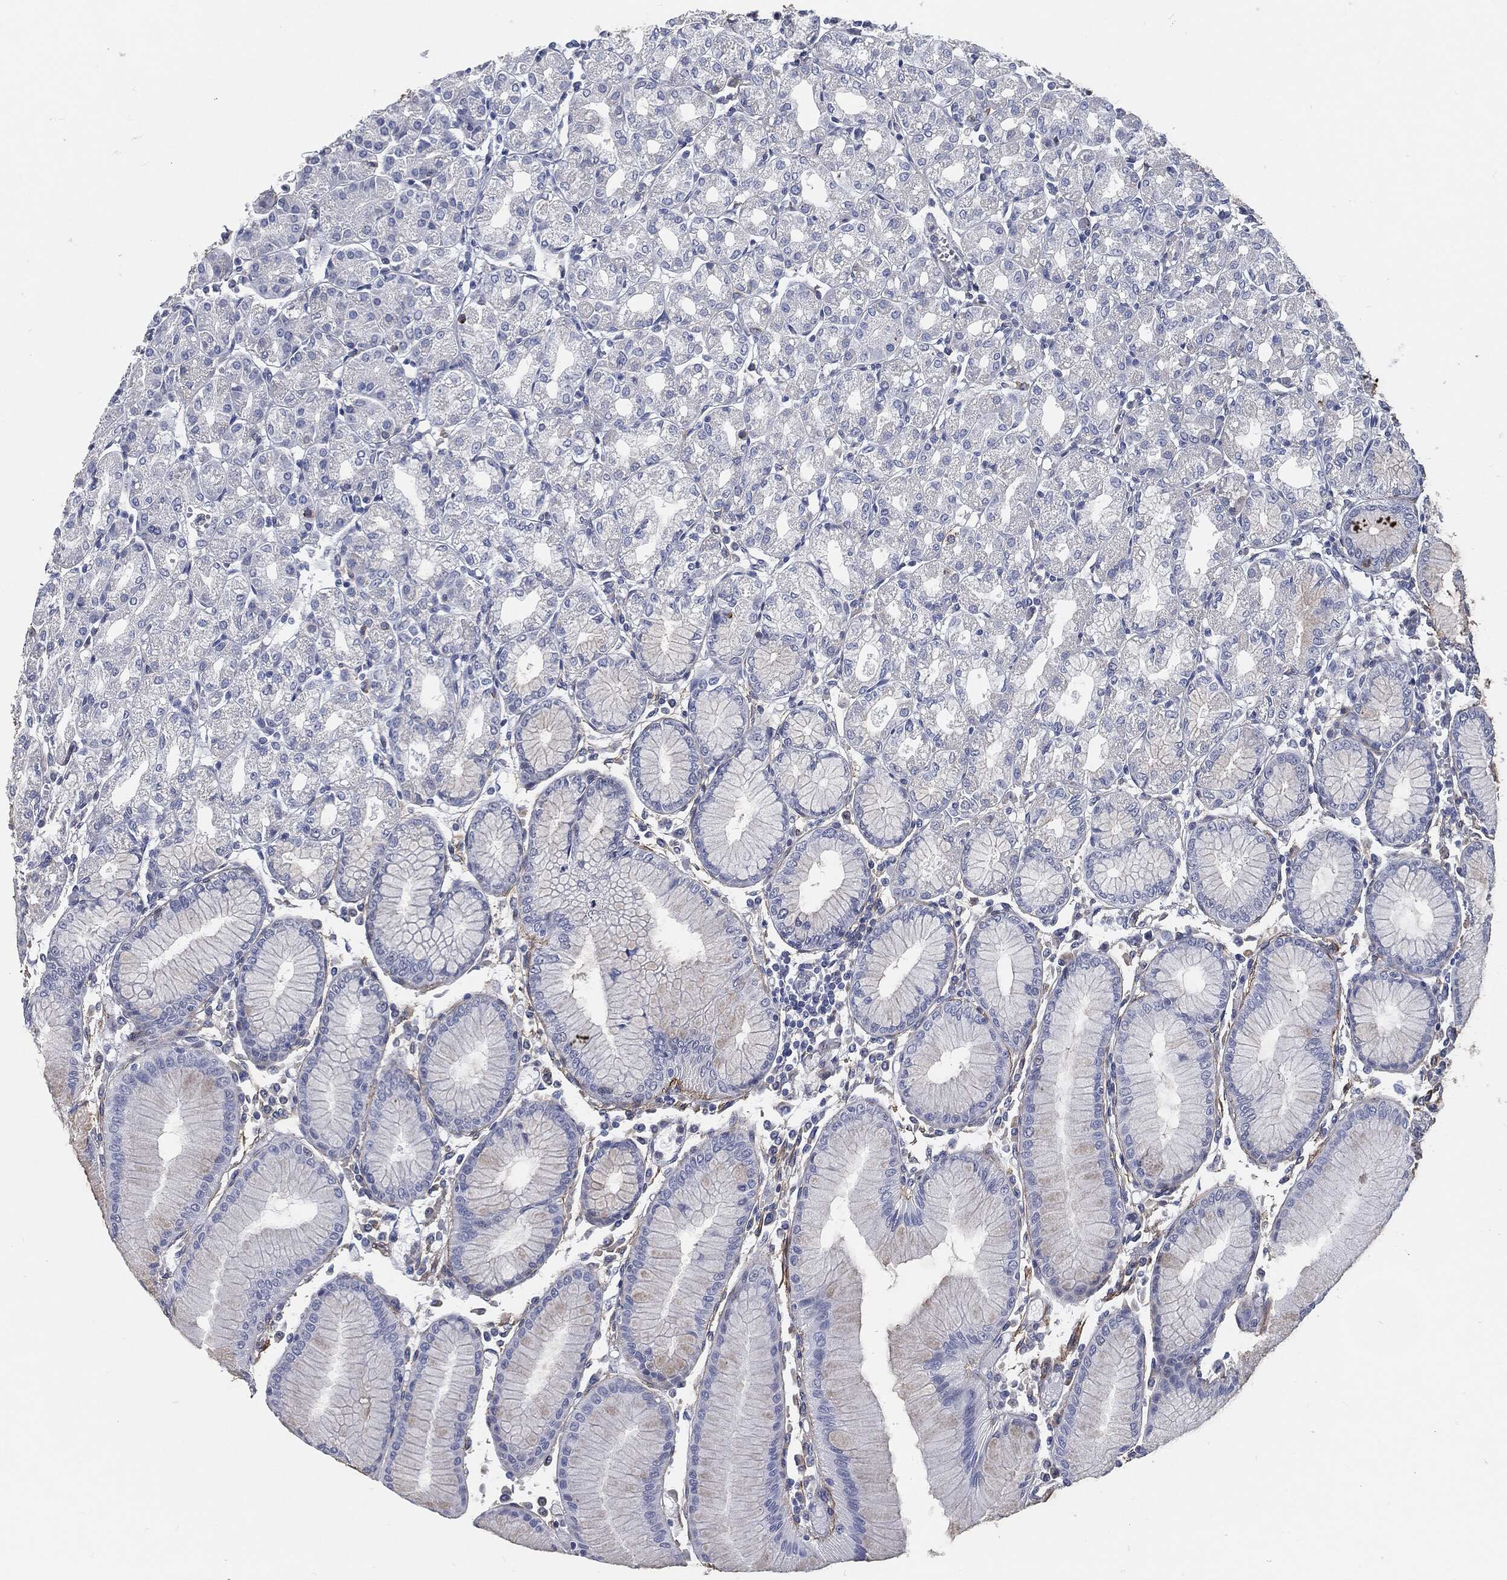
{"staining": {"intensity": "strong", "quantity": "<25%", "location": "cytoplasmic/membranous"}, "tissue": "stomach", "cell_type": "Glandular cells", "image_type": "normal", "snomed": [{"axis": "morphology", "description": "Normal tissue, NOS"}, {"axis": "topography", "description": "Stomach"}], "caption": "Immunohistochemistry image of normal stomach stained for a protein (brown), which displays medium levels of strong cytoplasmic/membranous expression in about <25% of glandular cells.", "gene": "PROM1", "patient": {"sex": "female", "age": 57}}